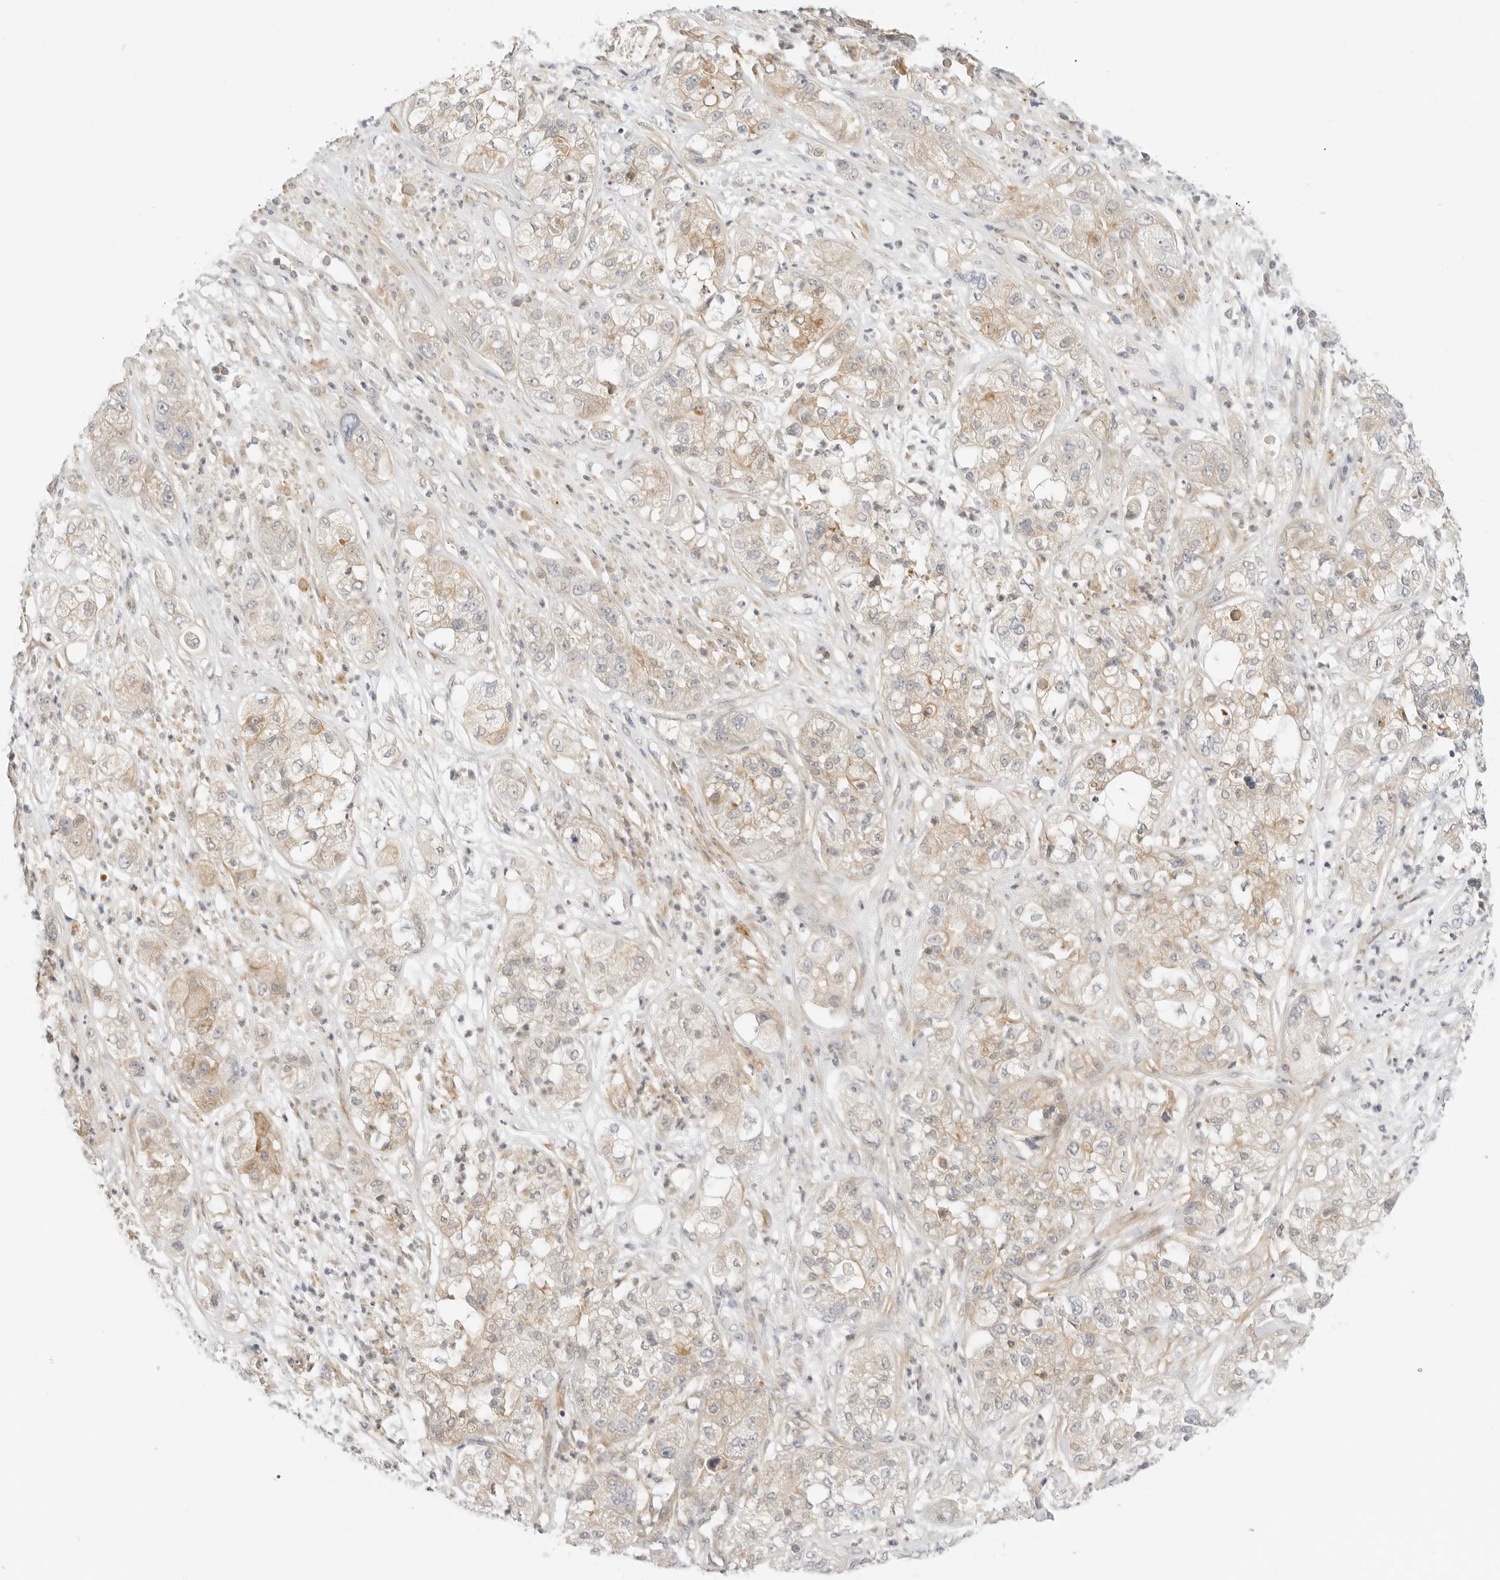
{"staining": {"intensity": "weak", "quantity": "25%-75%", "location": "cytoplasmic/membranous"}, "tissue": "pancreatic cancer", "cell_type": "Tumor cells", "image_type": "cancer", "snomed": [{"axis": "morphology", "description": "Adenocarcinoma, NOS"}, {"axis": "topography", "description": "Pancreas"}], "caption": "Protein staining reveals weak cytoplasmic/membranous positivity in approximately 25%-75% of tumor cells in pancreatic cancer (adenocarcinoma). The protein of interest is stained brown, and the nuclei are stained in blue (DAB (3,3'-diaminobenzidine) IHC with brightfield microscopy, high magnification).", "gene": "OSCP1", "patient": {"sex": "female", "age": 78}}